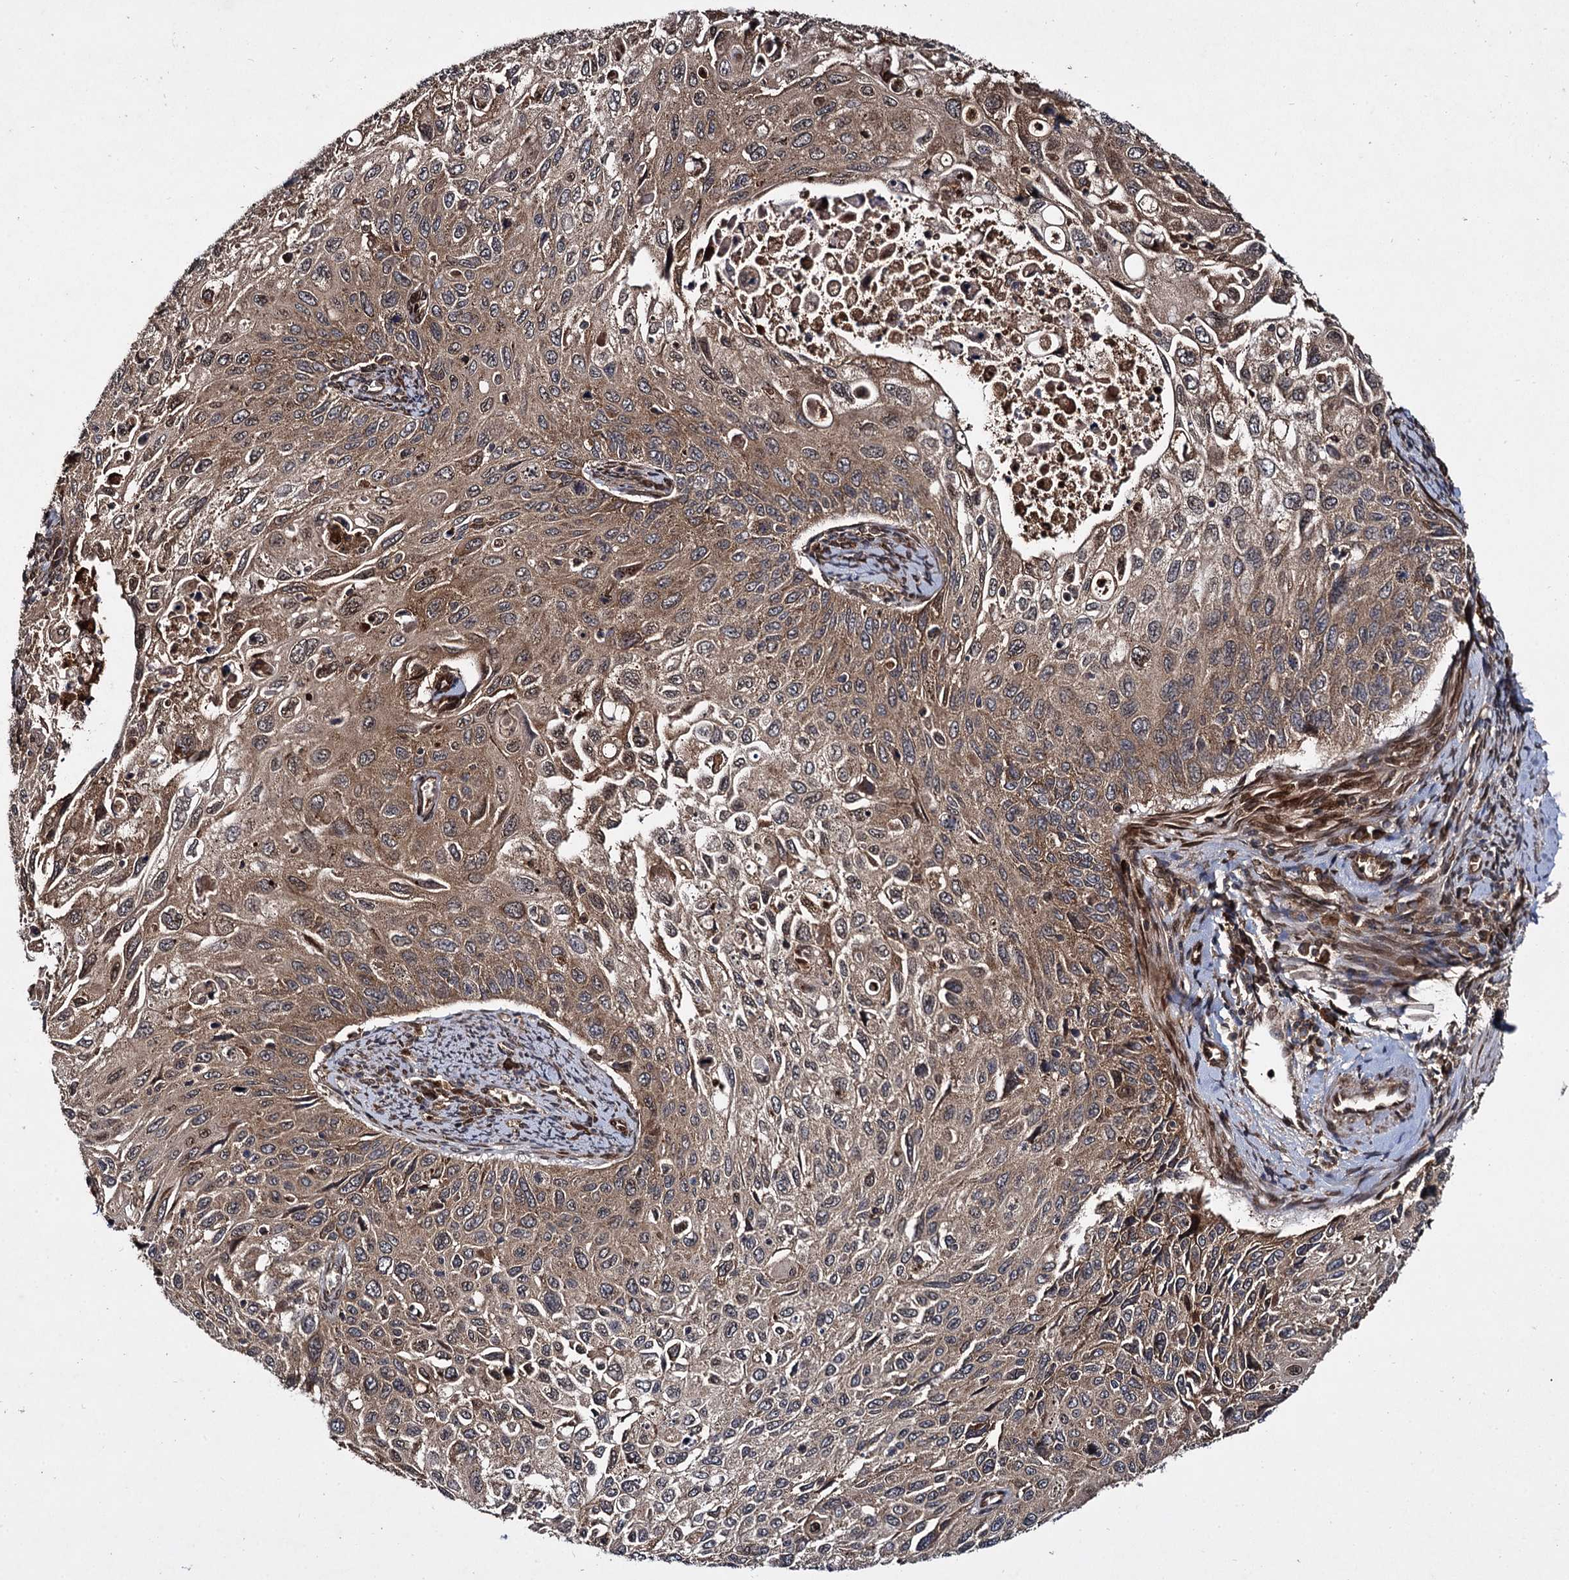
{"staining": {"intensity": "moderate", "quantity": ">75%", "location": "cytoplasmic/membranous"}, "tissue": "cervical cancer", "cell_type": "Tumor cells", "image_type": "cancer", "snomed": [{"axis": "morphology", "description": "Squamous cell carcinoma, NOS"}, {"axis": "topography", "description": "Cervix"}], "caption": "A brown stain highlights moderate cytoplasmic/membranous positivity of a protein in human cervical squamous cell carcinoma tumor cells. (DAB IHC with brightfield microscopy, high magnification).", "gene": "DCP1B", "patient": {"sex": "female", "age": 70}}